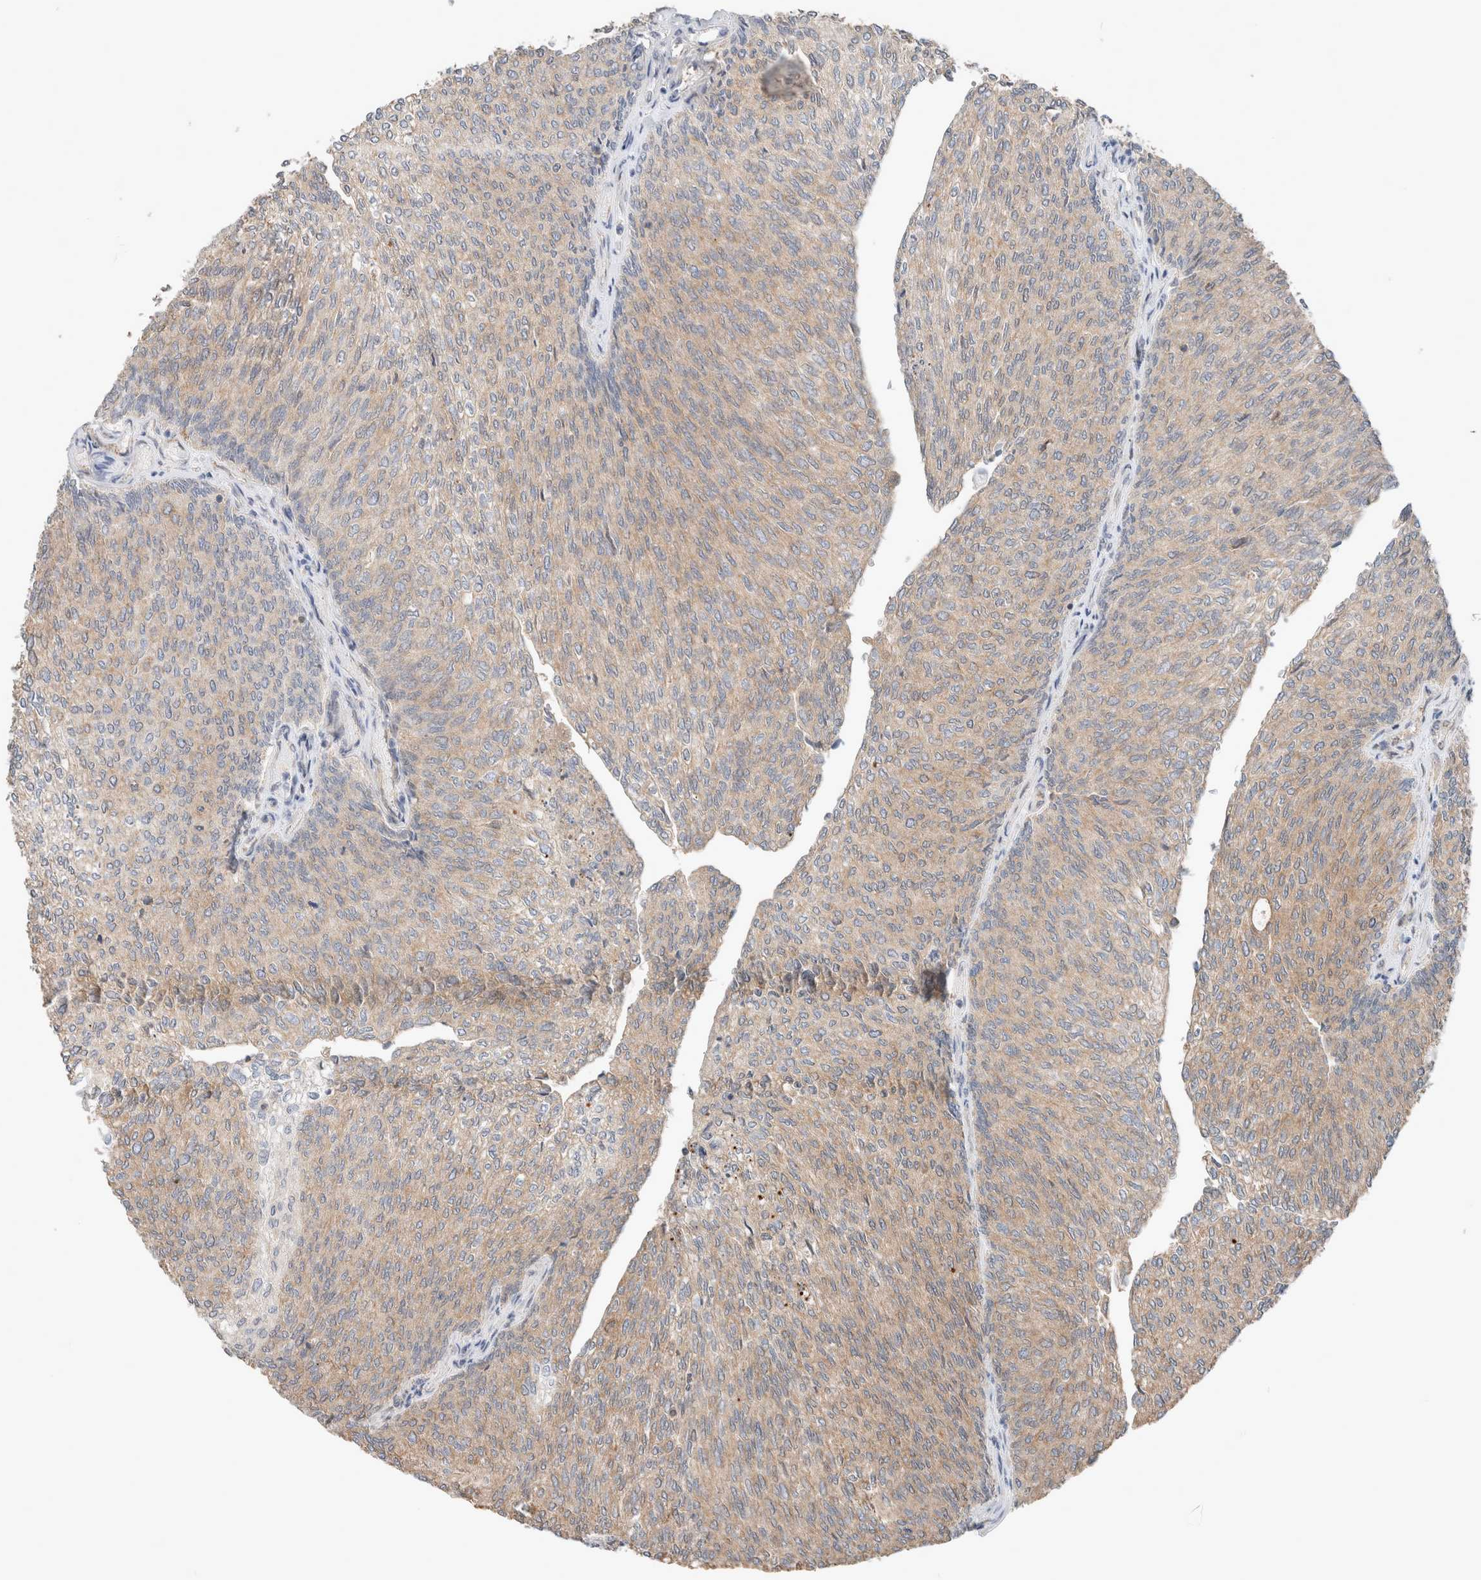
{"staining": {"intensity": "weak", "quantity": ">75%", "location": "cytoplasmic/membranous"}, "tissue": "urothelial cancer", "cell_type": "Tumor cells", "image_type": "cancer", "snomed": [{"axis": "morphology", "description": "Urothelial carcinoma, Low grade"}, {"axis": "topography", "description": "Urinary bladder"}], "caption": "A histopathology image of human low-grade urothelial carcinoma stained for a protein exhibits weak cytoplasmic/membranous brown staining in tumor cells.", "gene": "XPNPEP1", "patient": {"sex": "female", "age": 79}}